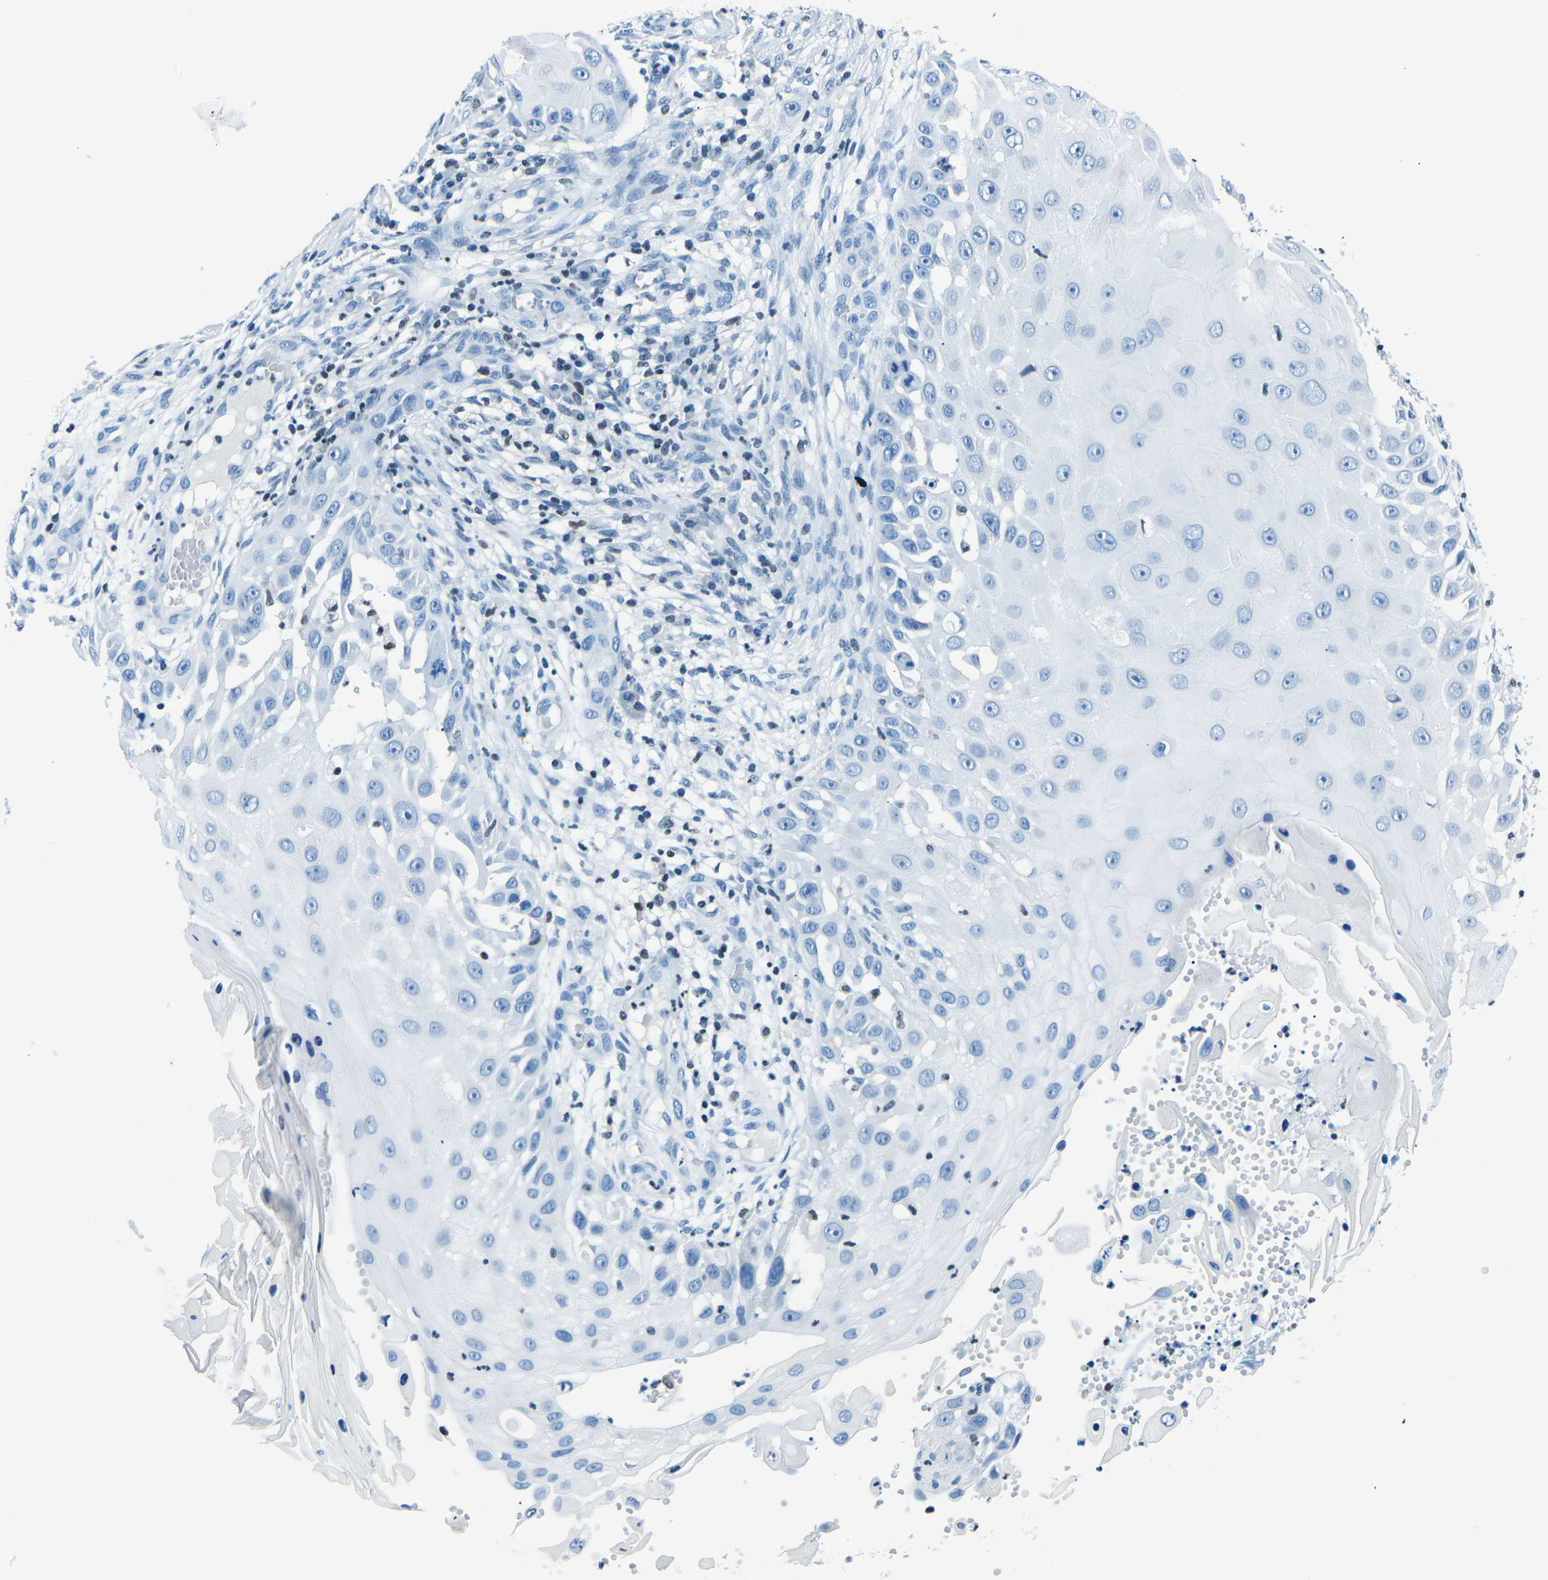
{"staining": {"intensity": "negative", "quantity": "none", "location": "none"}, "tissue": "skin cancer", "cell_type": "Tumor cells", "image_type": "cancer", "snomed": [{"axis": "morphology", "description": "Squamous cell carcinoma, NOS"}, {"axis": "topography", "description": "Skin"}], "caption": "Skin cancer stained for a protein using immunohistochemistry (IHC) exhibits no staining tumor cells.", "gene": "CELF2", "patient": {"sex": "female", "age": 44}}